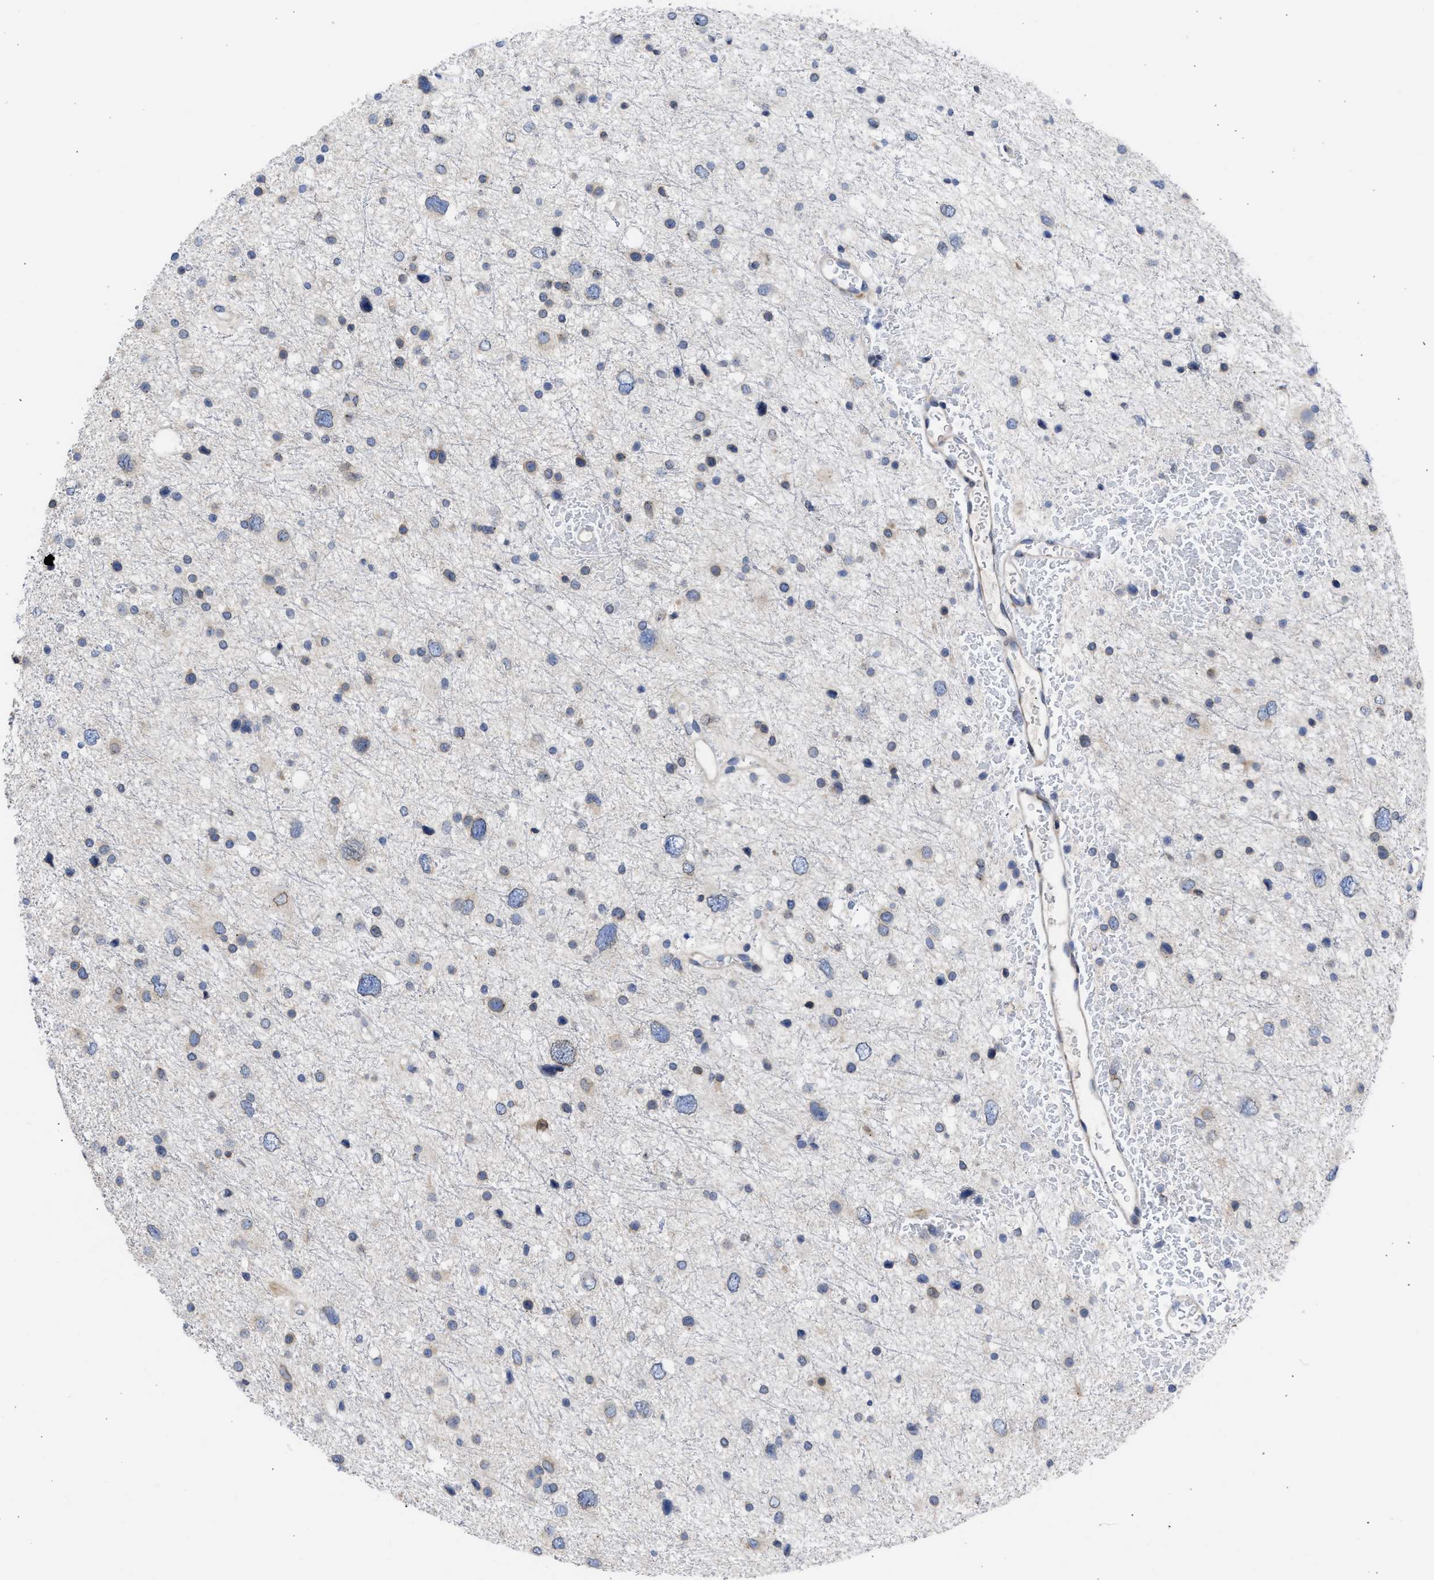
{"staining": {"intensity": "weak", "quantity": "25%-75%", "location": "cytoplasmic/membranous"}, "tissue": "glioma", "cell_type": "Tumor cells", "image_type": "cancer", "snomed": [{"axis": "morphology", "description": "Glioma, malignant, Low grade"}, {"axis": "topography", "description": "Brain"}], "caption": "Immunohistochemical staining of glioma exhibits low levels of weak cytoplasmic/membranous positivity in approximately 25%-75% of tumor cells. The protein is shown in brown color, while the nuclei are stained blue.", "gene": "NUP35", "patient": {"sex": "female", "age": 37}}